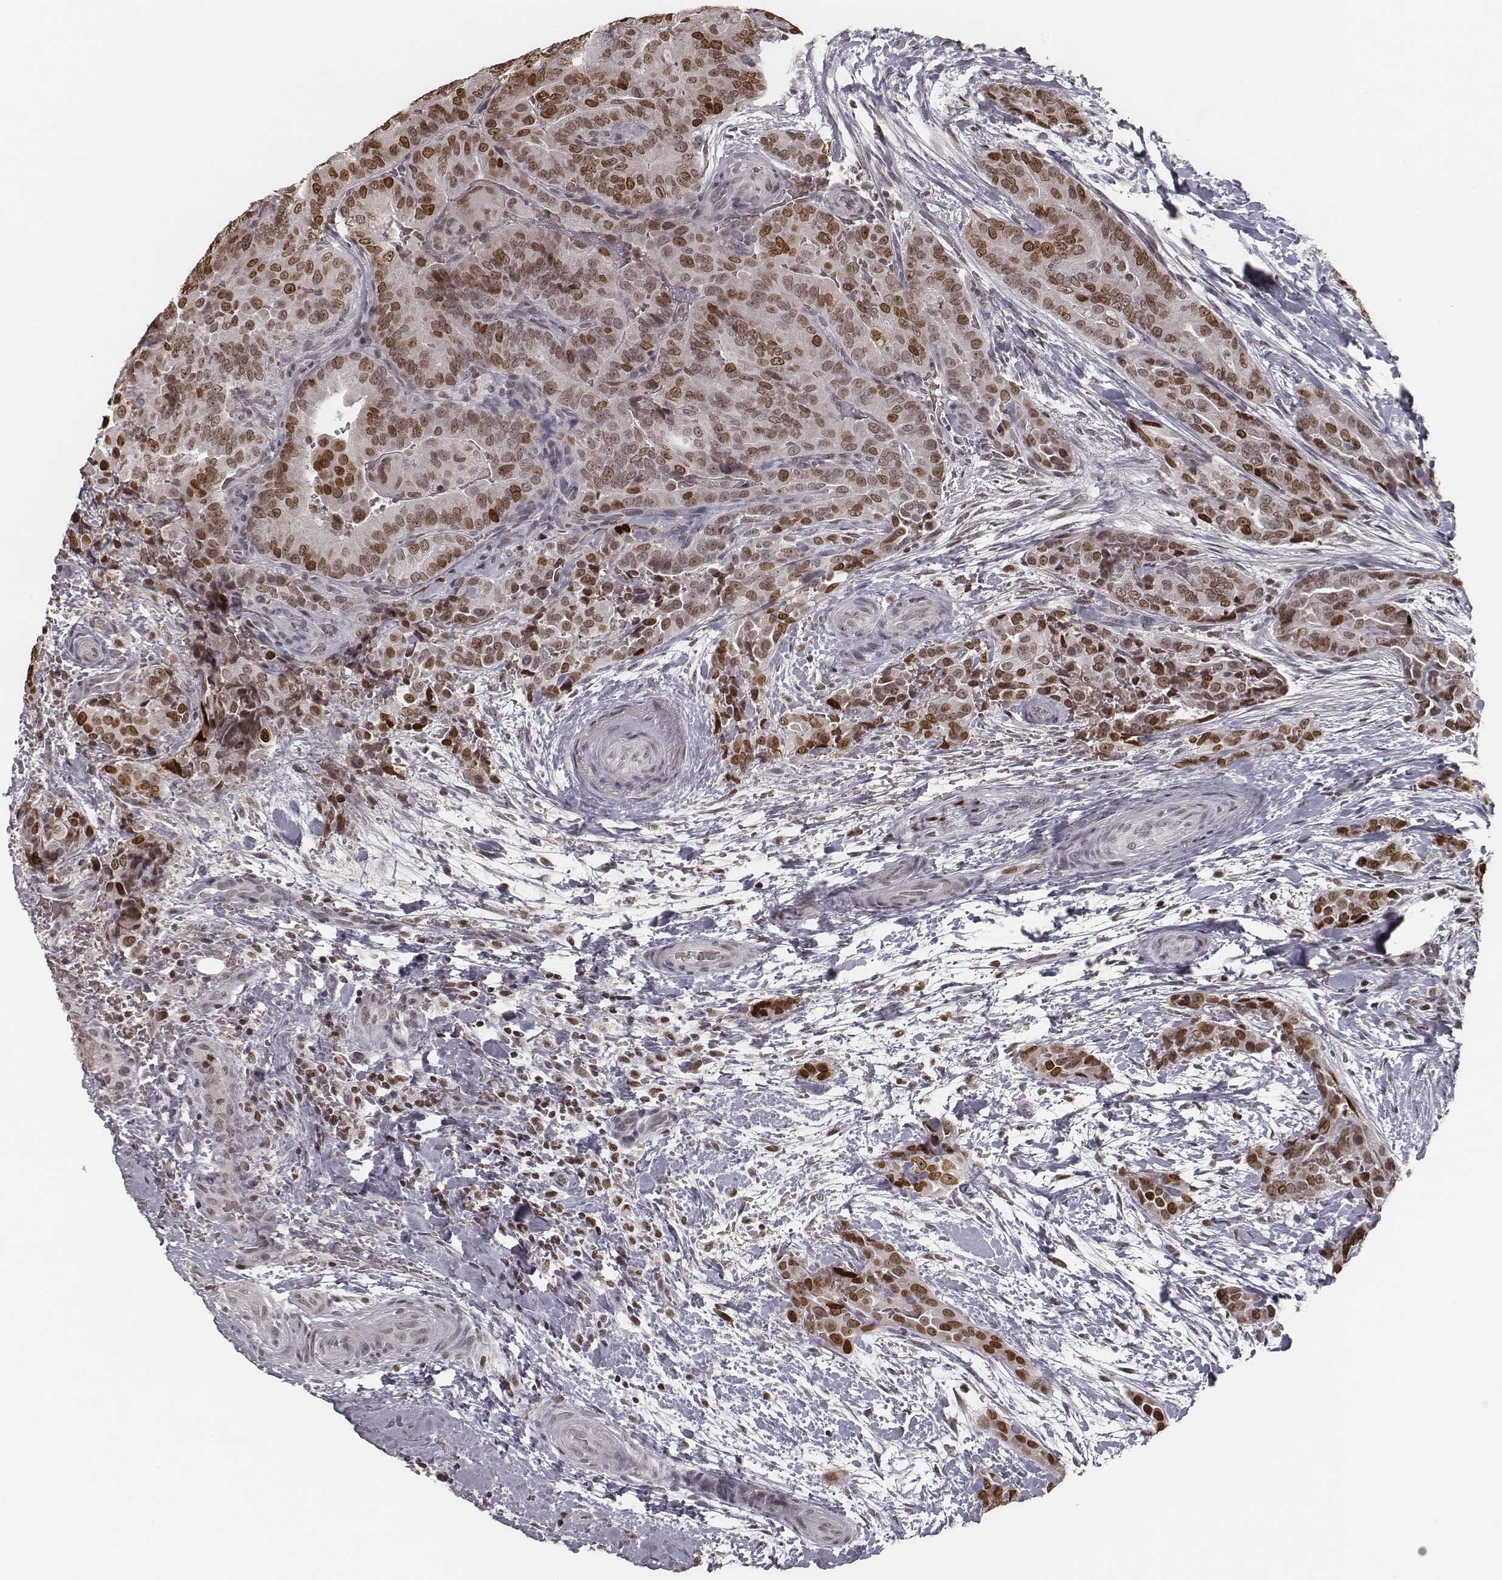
{"staining": {"intensity": "moderate", "quantity": ">75%", "location": "nuclear"}, "tissue": "thyroid cancer", "cell_type": "Tumor cells", "image_type": "cancer", "snomed": [{"axis": "morphology", "description": "Papillary adenocarcinoma, NOS"}, {"axis": "topography", "description": "Thyroid gland"}], "caption": "The photomicrograph displays a brown stain indicating the presence of a protein in the nuclear of tumor cells in thyroid cancer (papillary adenocarcinoma).", "gene": "HMGA2", "patient": {"sex": "male", "age": 61}}